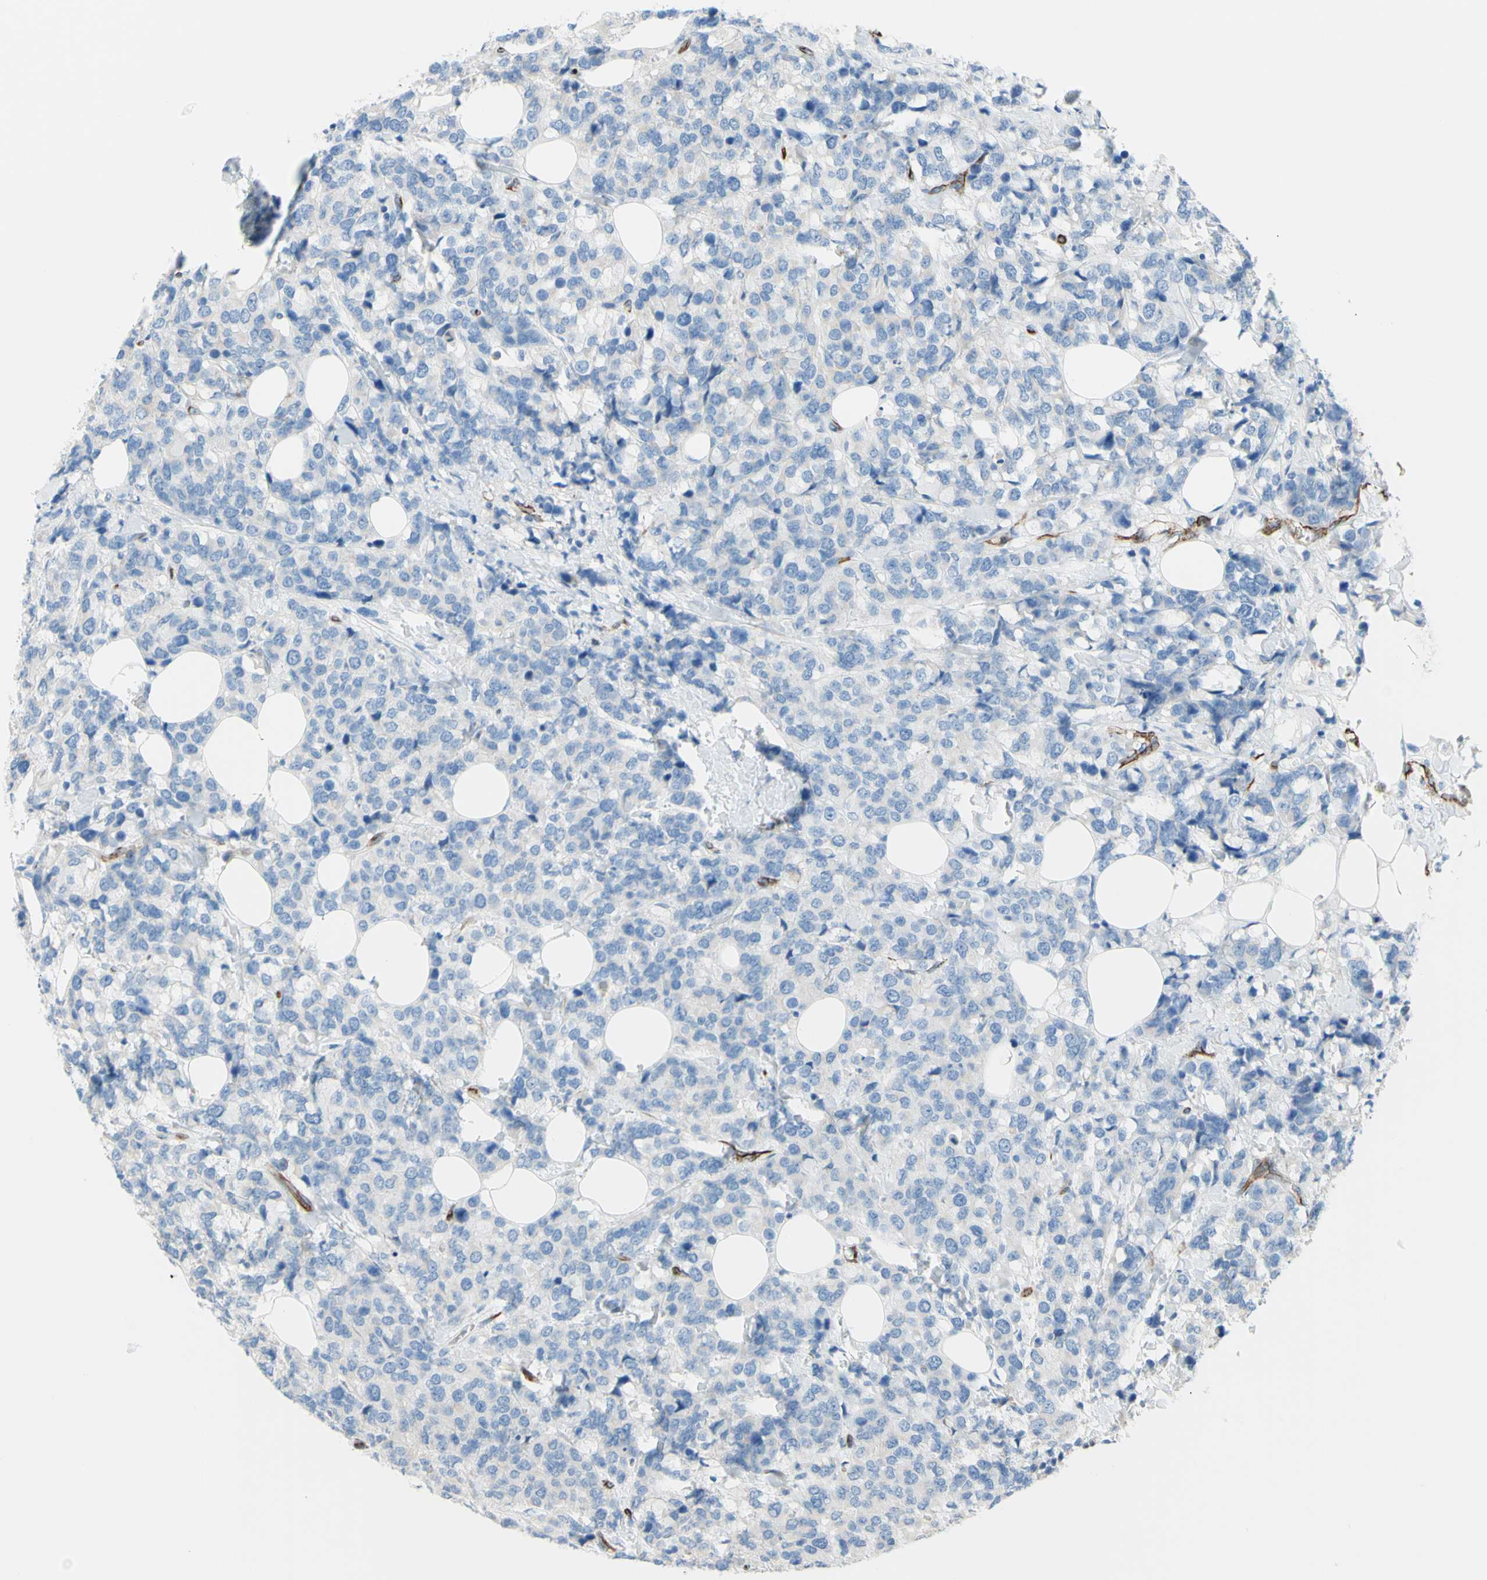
{"staining": {"intensity": "negative", "quantity": "none", "location": "none"}, "tissue": "breast cancer", "cell_type": "Tumor cells", "image_type": "cancer", "snomed": [{"axis": "morphology", "description": "Lobular carcinoma"}, {"axis": "topography", "description": "Breast"}], "caption": "Tumor cells show no significant protein expression in breast cancer (lobular carcinoma).", "gene": "PRRG2", "patient": {"sex": "female", "age": 59}}